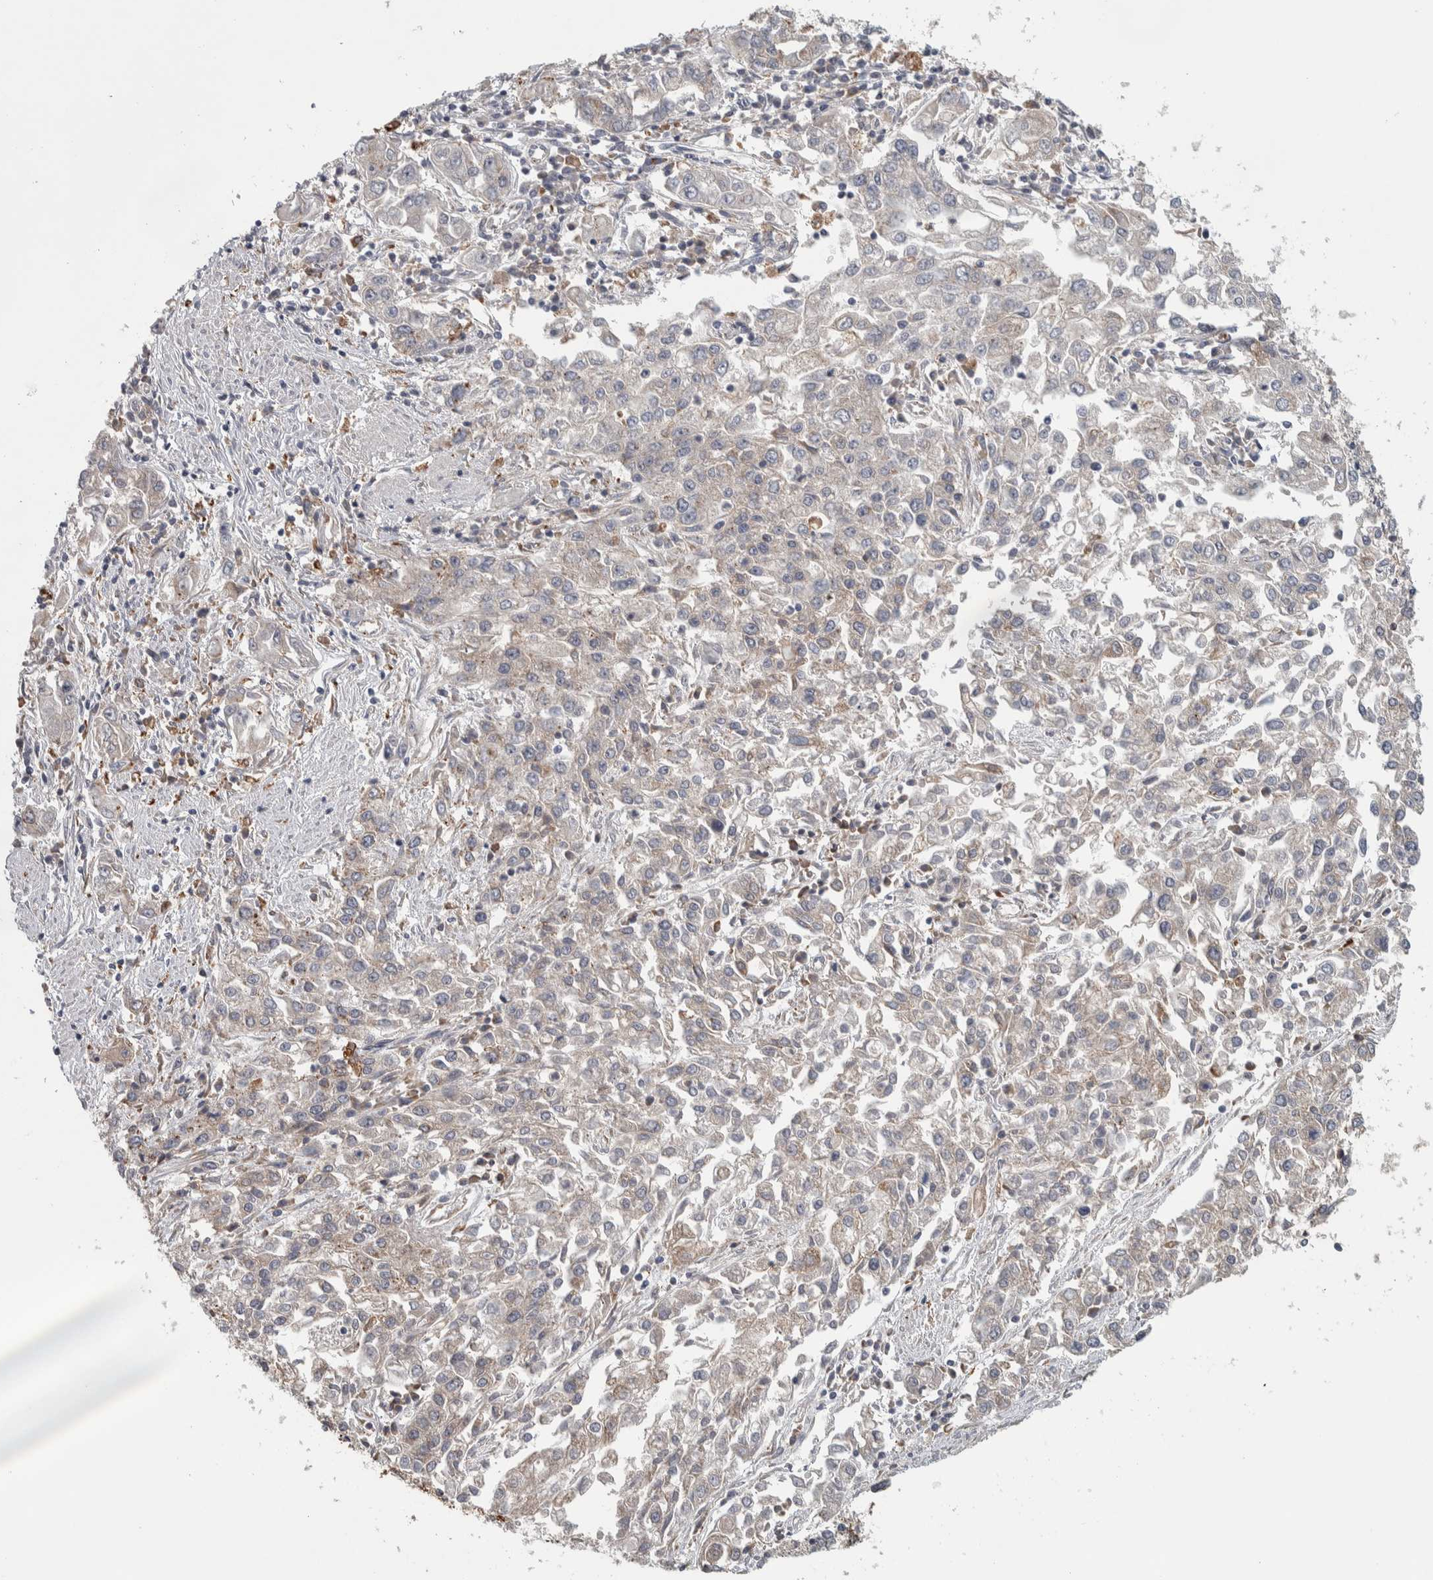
{"staining": {"intensity": "weak", "quantity": "<25%", "location": "cytoplasmic/membranous"}, "tissue": "endometrial cancer", "cell_type": "Tumor cells", "image_type": "cancer", "snomed": [{"axis": "morphology", "description": "Adenocarcinoma, NOS"}, {"axis": "topography", "description": "Endometrium"}], "caption": "An IHC photomicrograph of endometrial adenocarcinoma is shown. There is no staining in tumor cells of endometrial adenocarcinoma.", "gene": "ADPRM", "patient": {"sex": "female", "age": 49}}